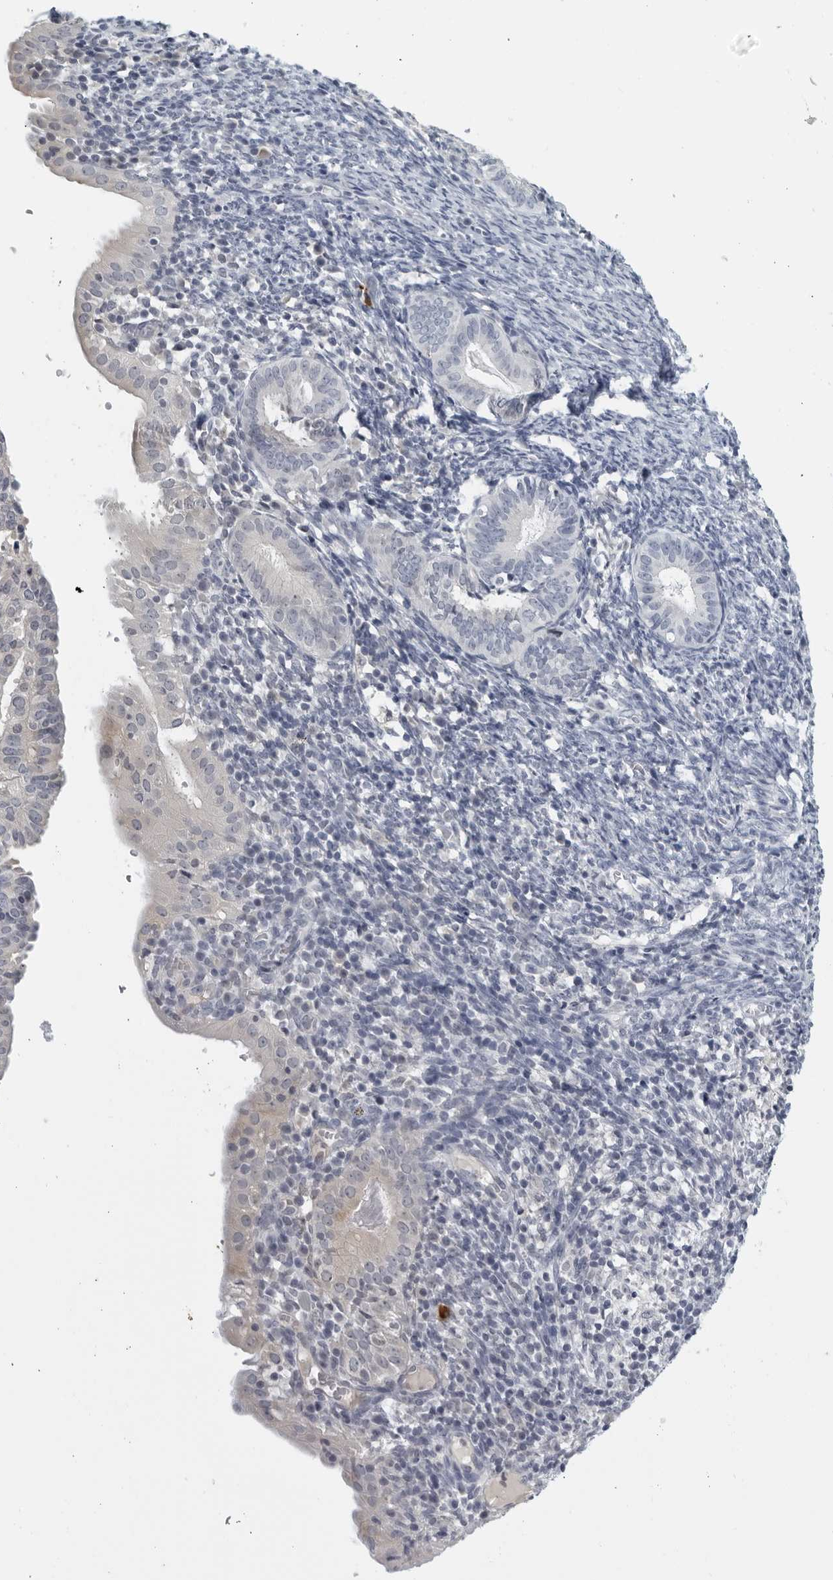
{"staining": {"intensity": "negative", "quantity": "none", "location": "none"}, "tissue": "endometrial cancer", "cell_type": "Tumor cells", "image_type": "cancer", "snomed": [{"axis": "morphology", "description": "Adenocarcinoma, NOS"}, {"axis": "topography", "description": "Uterus"}], "caption": "There is no significant positivity in tumor cells of endometrial cancer.", "gene": "MATN1", "patient": {"sex": "female", "age": 77}}